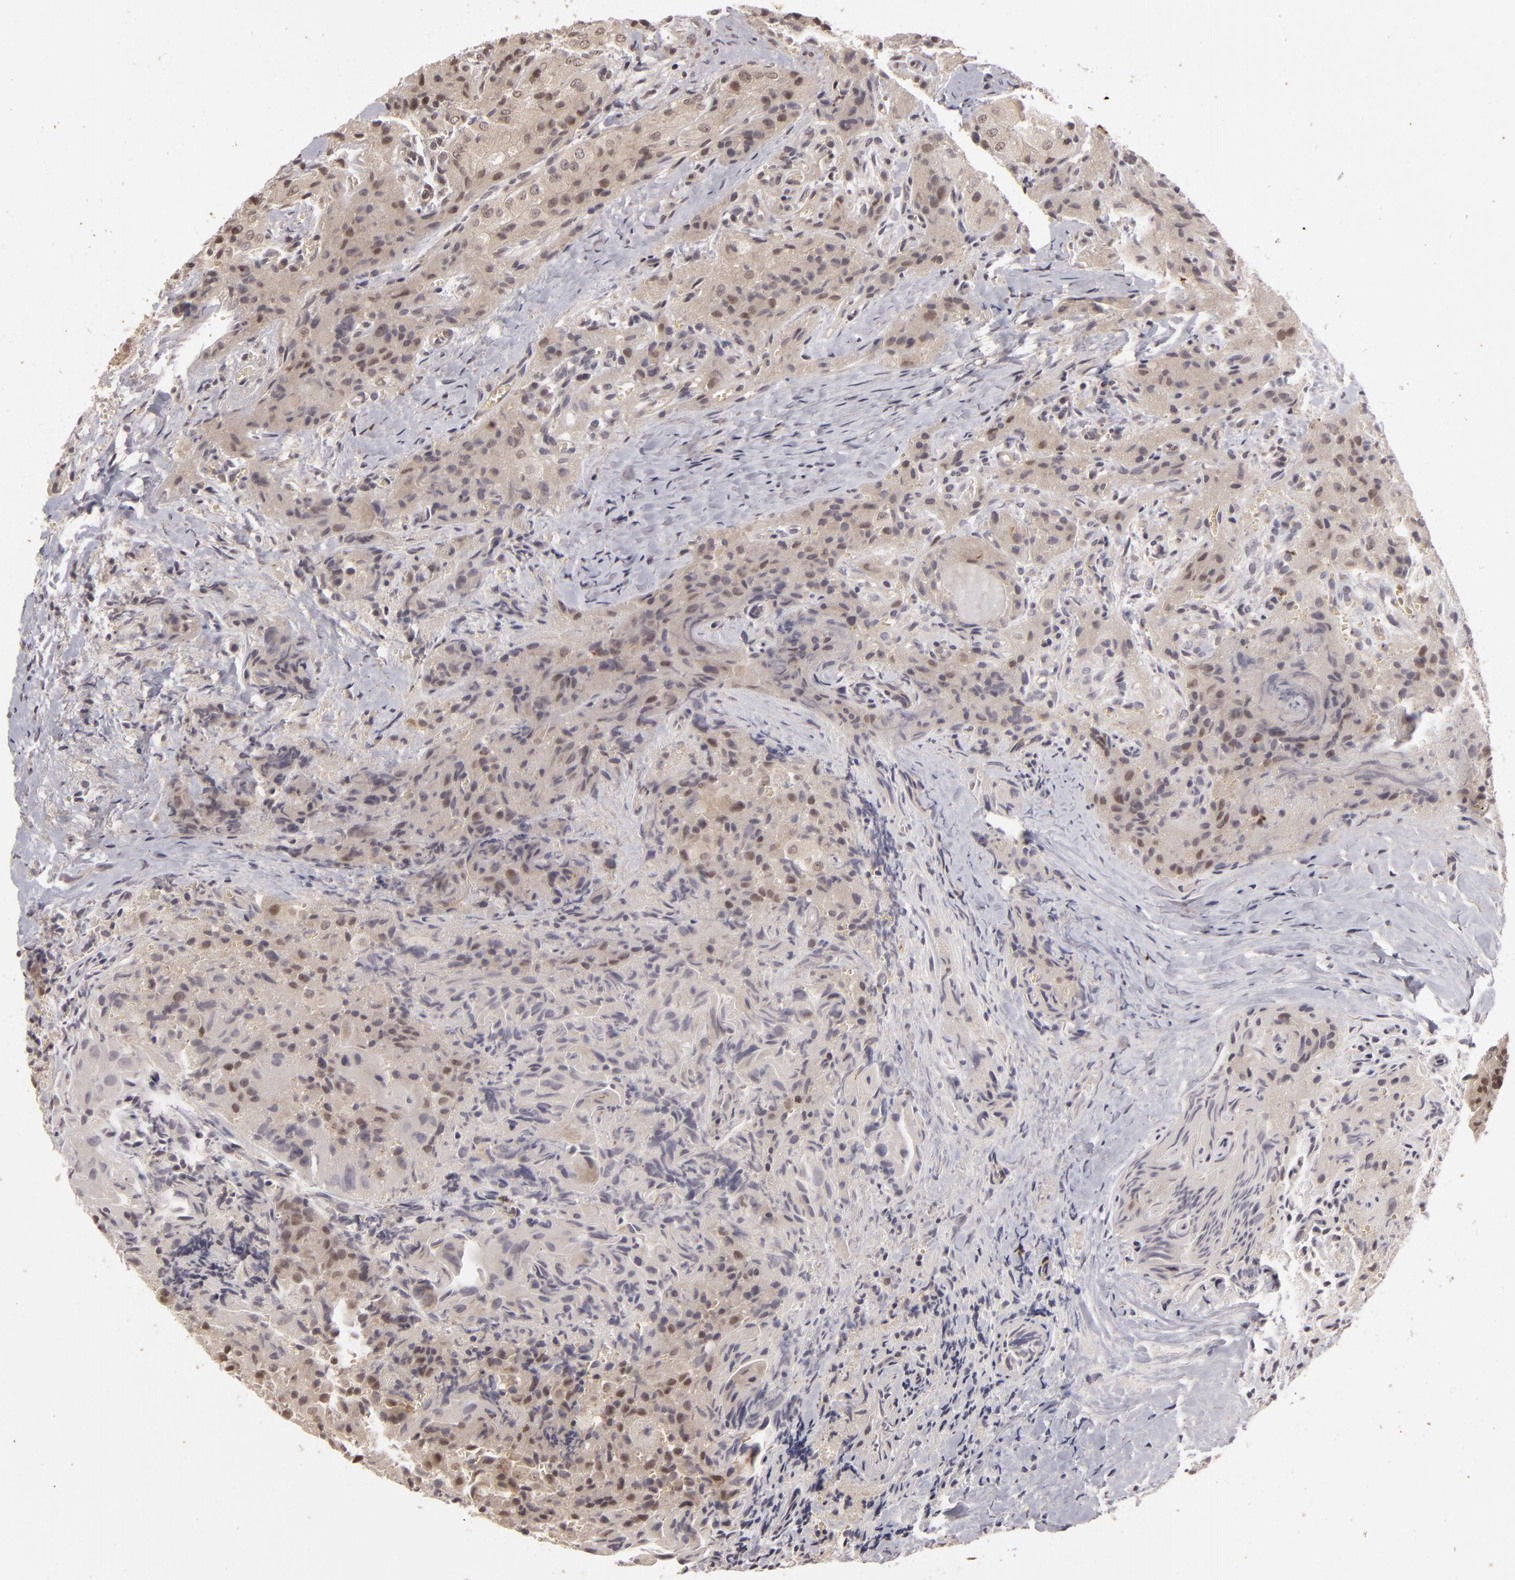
{"staining": {"intensity": "moderate", "quantity": "25%-75%", "location": "cytoplasmic/membranous"}, "tissue": "thyroid cancer", "cell_type": "Tumor cells", "image_type": "cancer", "snomed": [{"axis": "morphology", "description": "Papillary adenocarcinoma, NOS"}, {"axis": "topography", "description": "Thyroid gland"}], "caption": "A medium amount of moderate cytoplasmic/membranous expression is identified in approximately 25%-75% of tumor cells in thyroid cancer (papillary adenocarcinoma) tissue. Immunohistochemistry (ihc) stains the protein in brown and the nuclei are stained blue.", "gene": "DFFA", "patient": {"sex": "female", "age": 71}}